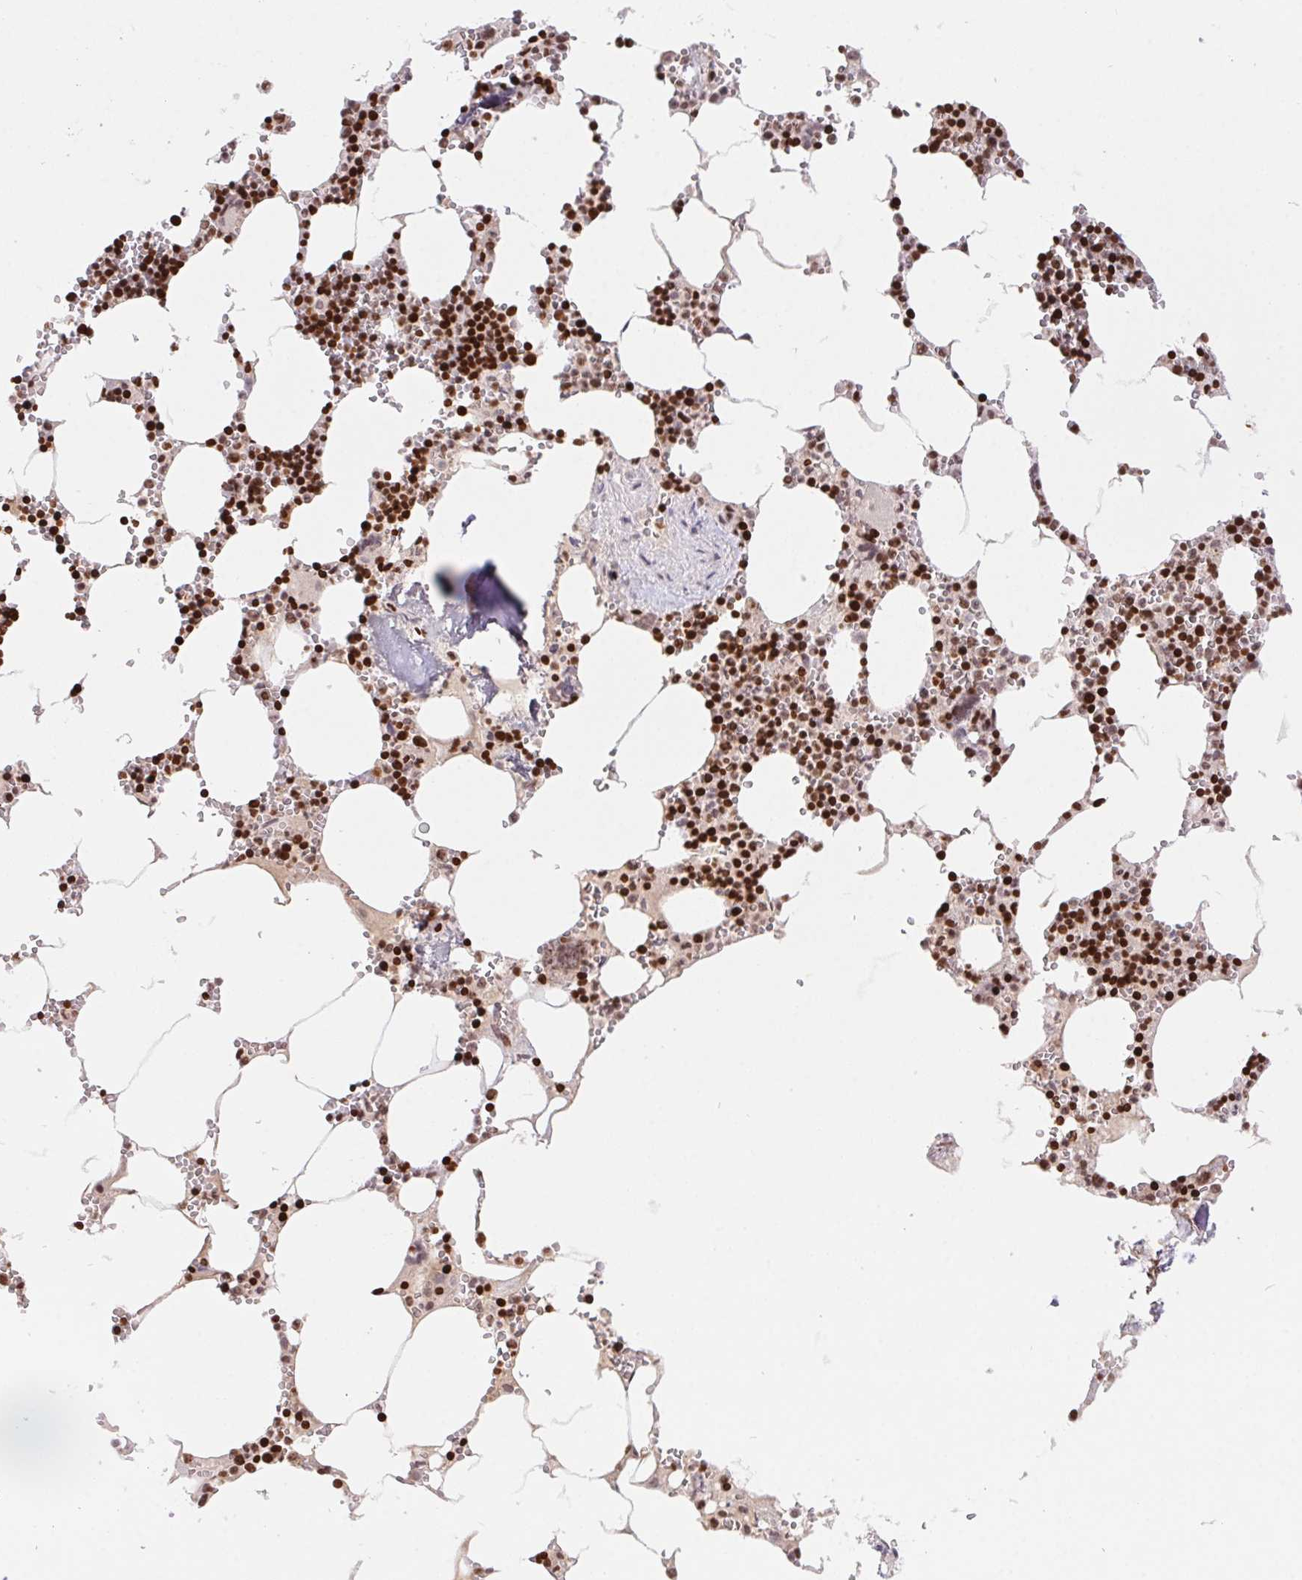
{"staining": {"intensity": "strong", "quantity": ">75%", "location": "nuclear"}, "tissue": "bone marrow", "cell_type": "Hematopoietic cells", "image_type": "normal", "snomed": [{"axis": "morphology", "description": "Normal tissue, NOS"}, {"axis": "topography", "description": "Bone marrow"}], "caption": "The photomicrograph displays a brown stain indicating the presence of a protein in the nuclear of hematopoietic cells in bone marrow. The staining was performed using DAB (3,3'-diaminobenzidine) to visualize the protein expression in brown, while the nuclei were stained in blue with hematoxylin (Magnification: 20x).", "gene": "POLD3", "patient": {"sex": "male", "age": 54}}